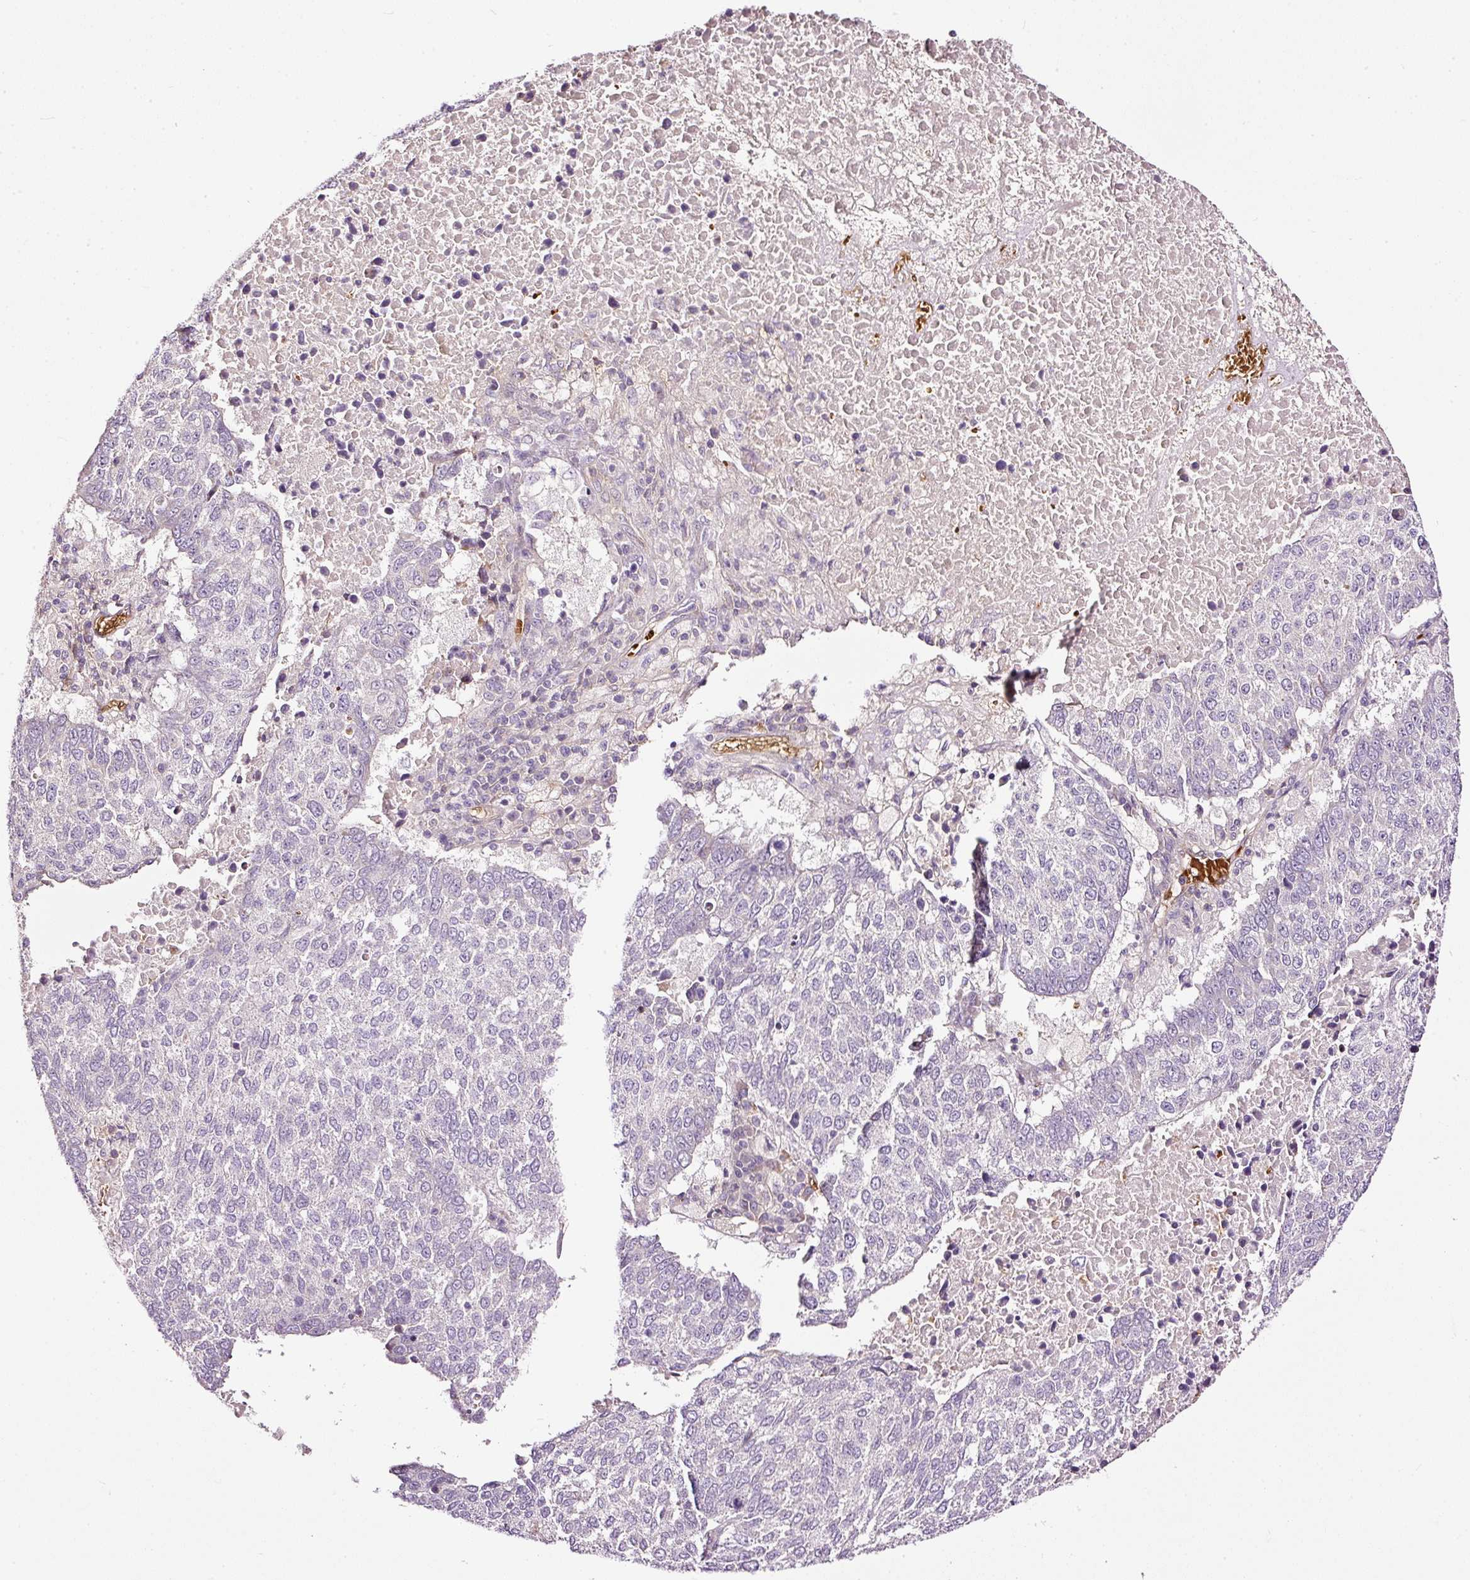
{"staining": {"intensity": "negative", "quantity": "none", "location": "none"}, "tissue": "lung cancer", "cell_type": "Tumor cells", "image_type": "cancer", "snomed": [{"axis": "morphology", "description": "Squamous cell carcinoma, NOS"}, {"axis": "topography", "description": "Lung"}], "caption": "Immunohistochemical staining of human lung squamous cell carcinoma reveals no significant expression in tumor cells.", "gene": "USHBP1", "patient": {"sex": "male", "age": 73}}